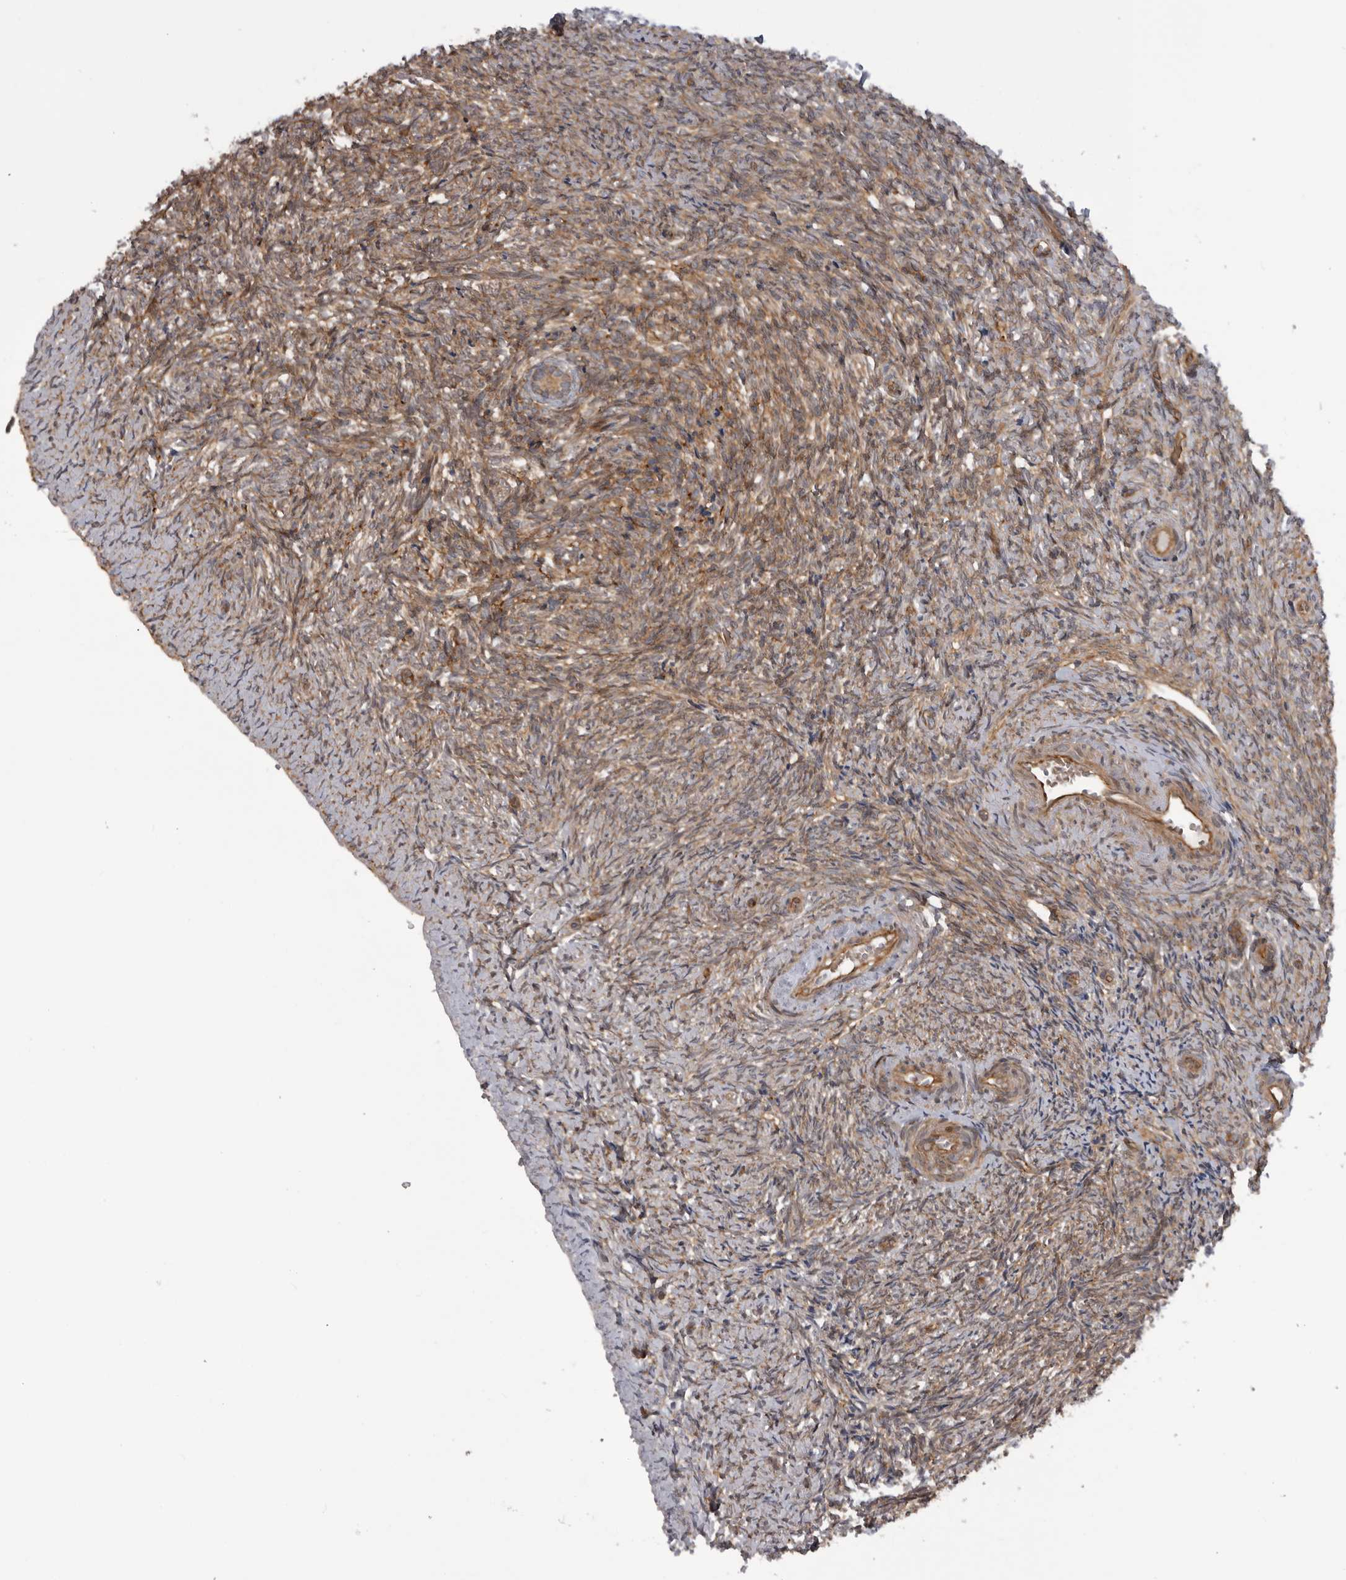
{"staining": {"intensity": "moderate", "quantity": ">75%", "location": "cytoplasmic/membranous"}, "tissue": "ovary", "cell_type": "Follicle cells", "image_type": "normal", "snomed": [{"axis": "morphology", "description": "Normal tissue, NOS"}, {"axis": "topography", "description": "Ovary"}], "caption": "Protein staining demonstrates moderate cytoplasmic/membranous staining in about >75% of follicle cells in benign ovary. The staining is performed using DAB (3,3'-diaminobenzidine) brown chromogen to label protein expression. The nuclei are counter-stained blue using hematoxylin.", "gene": "RAB3GAP2", "patient": {"sex": "female", "age": 41}}